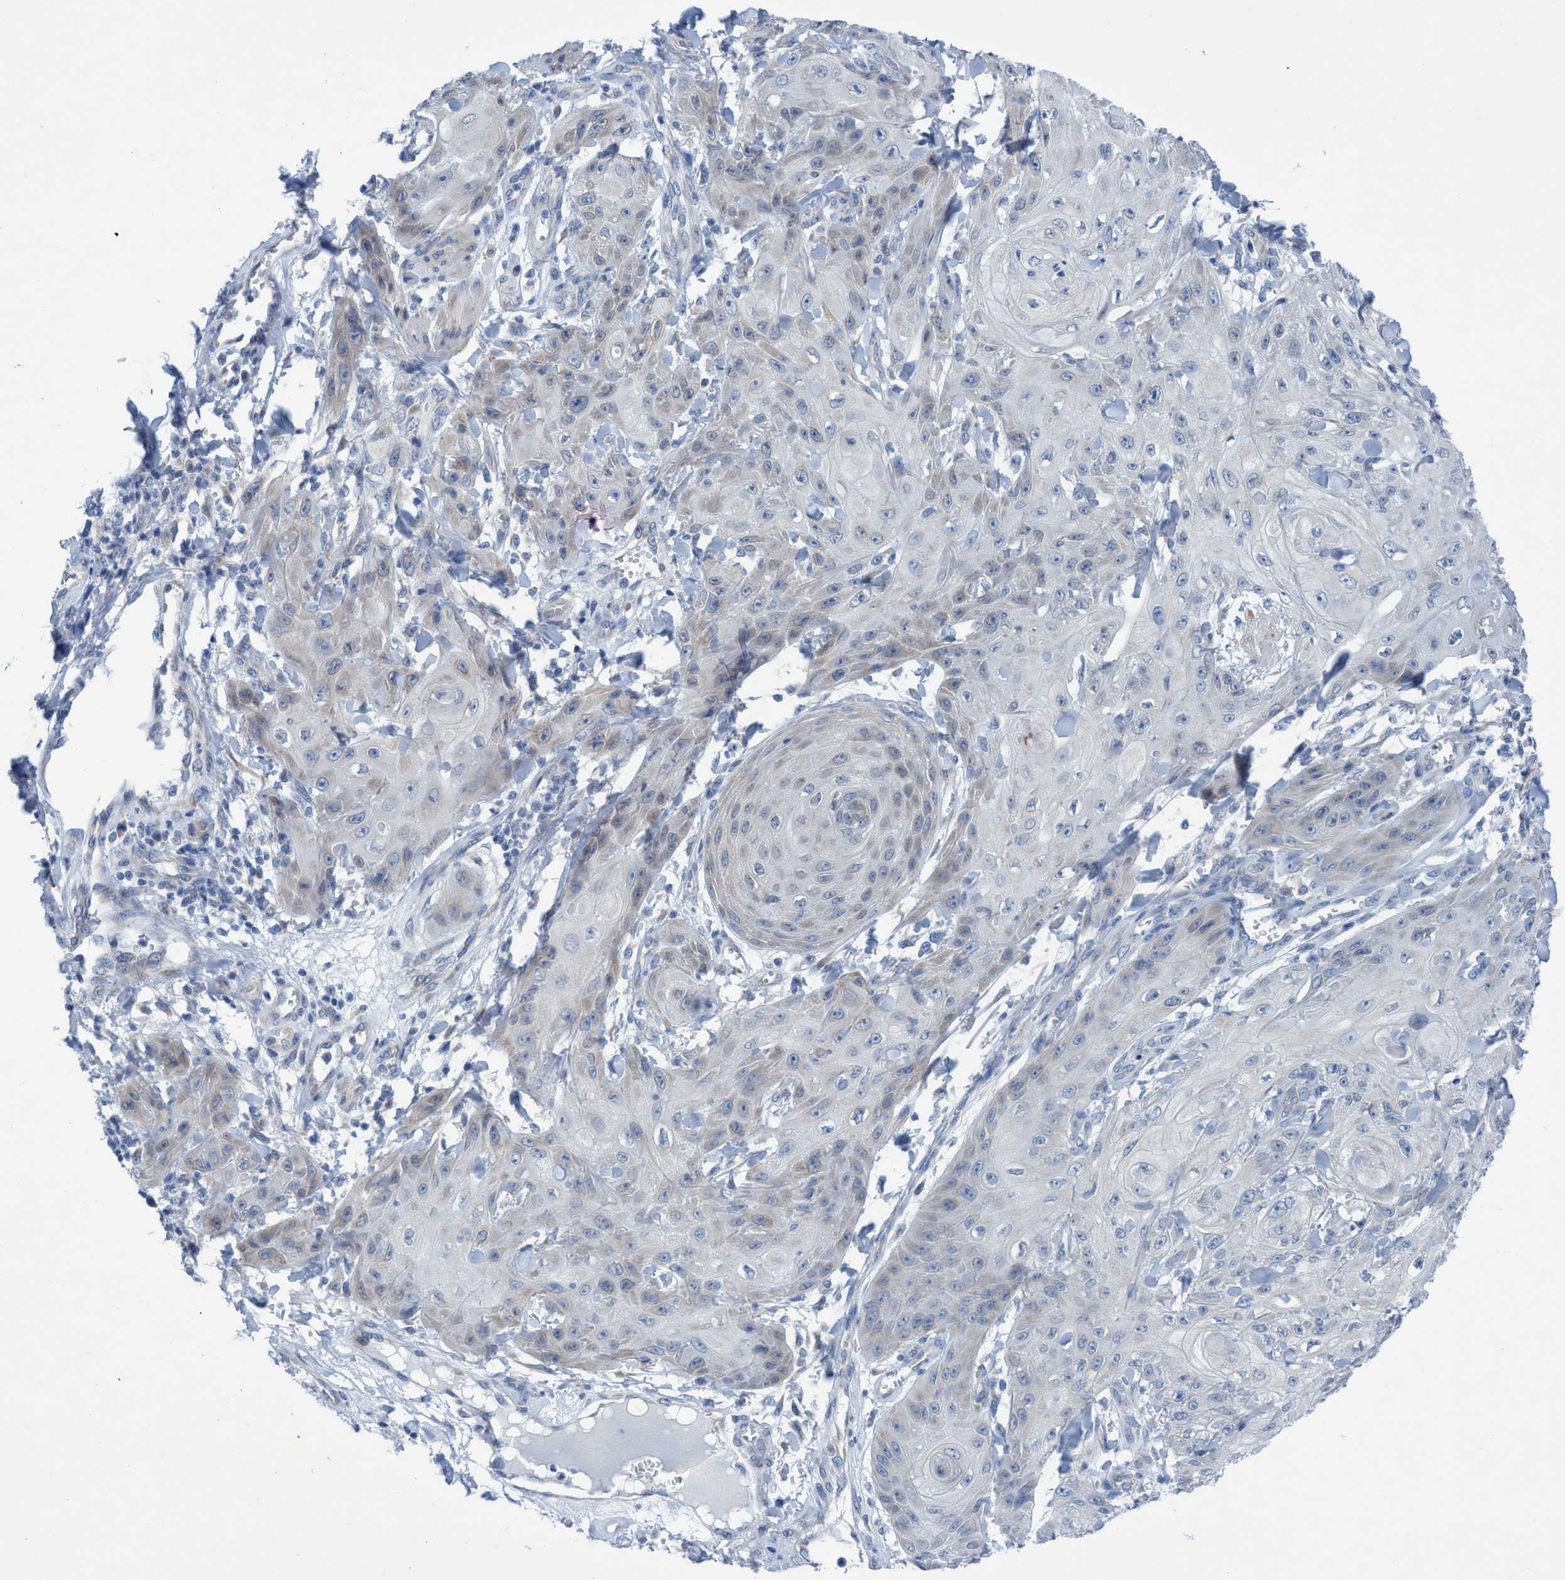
{"staining": {"intensity": "negative", "quantity": "none", "location": "none"}, "tissue": "skin cancer", "cell_type": "Tumor cells", "image_type": "cancer", "snomed": [{"axis": "morphology", "description": "Squamous cell carcinoma, NOS"}, {"axis": "topography", "description": "Skin"}], "caption": "Squamous cell carcinoma (skin) was stained to show a protein in brown. There is no significant expression in tumor cells. Brightfield microscopy of immunohistochemistry stained with DAB (brown) and hematoxylin (blue), captured at high magnification.", "gene": "RSAD1", "patient": {"sex": "male", "age": 74}}